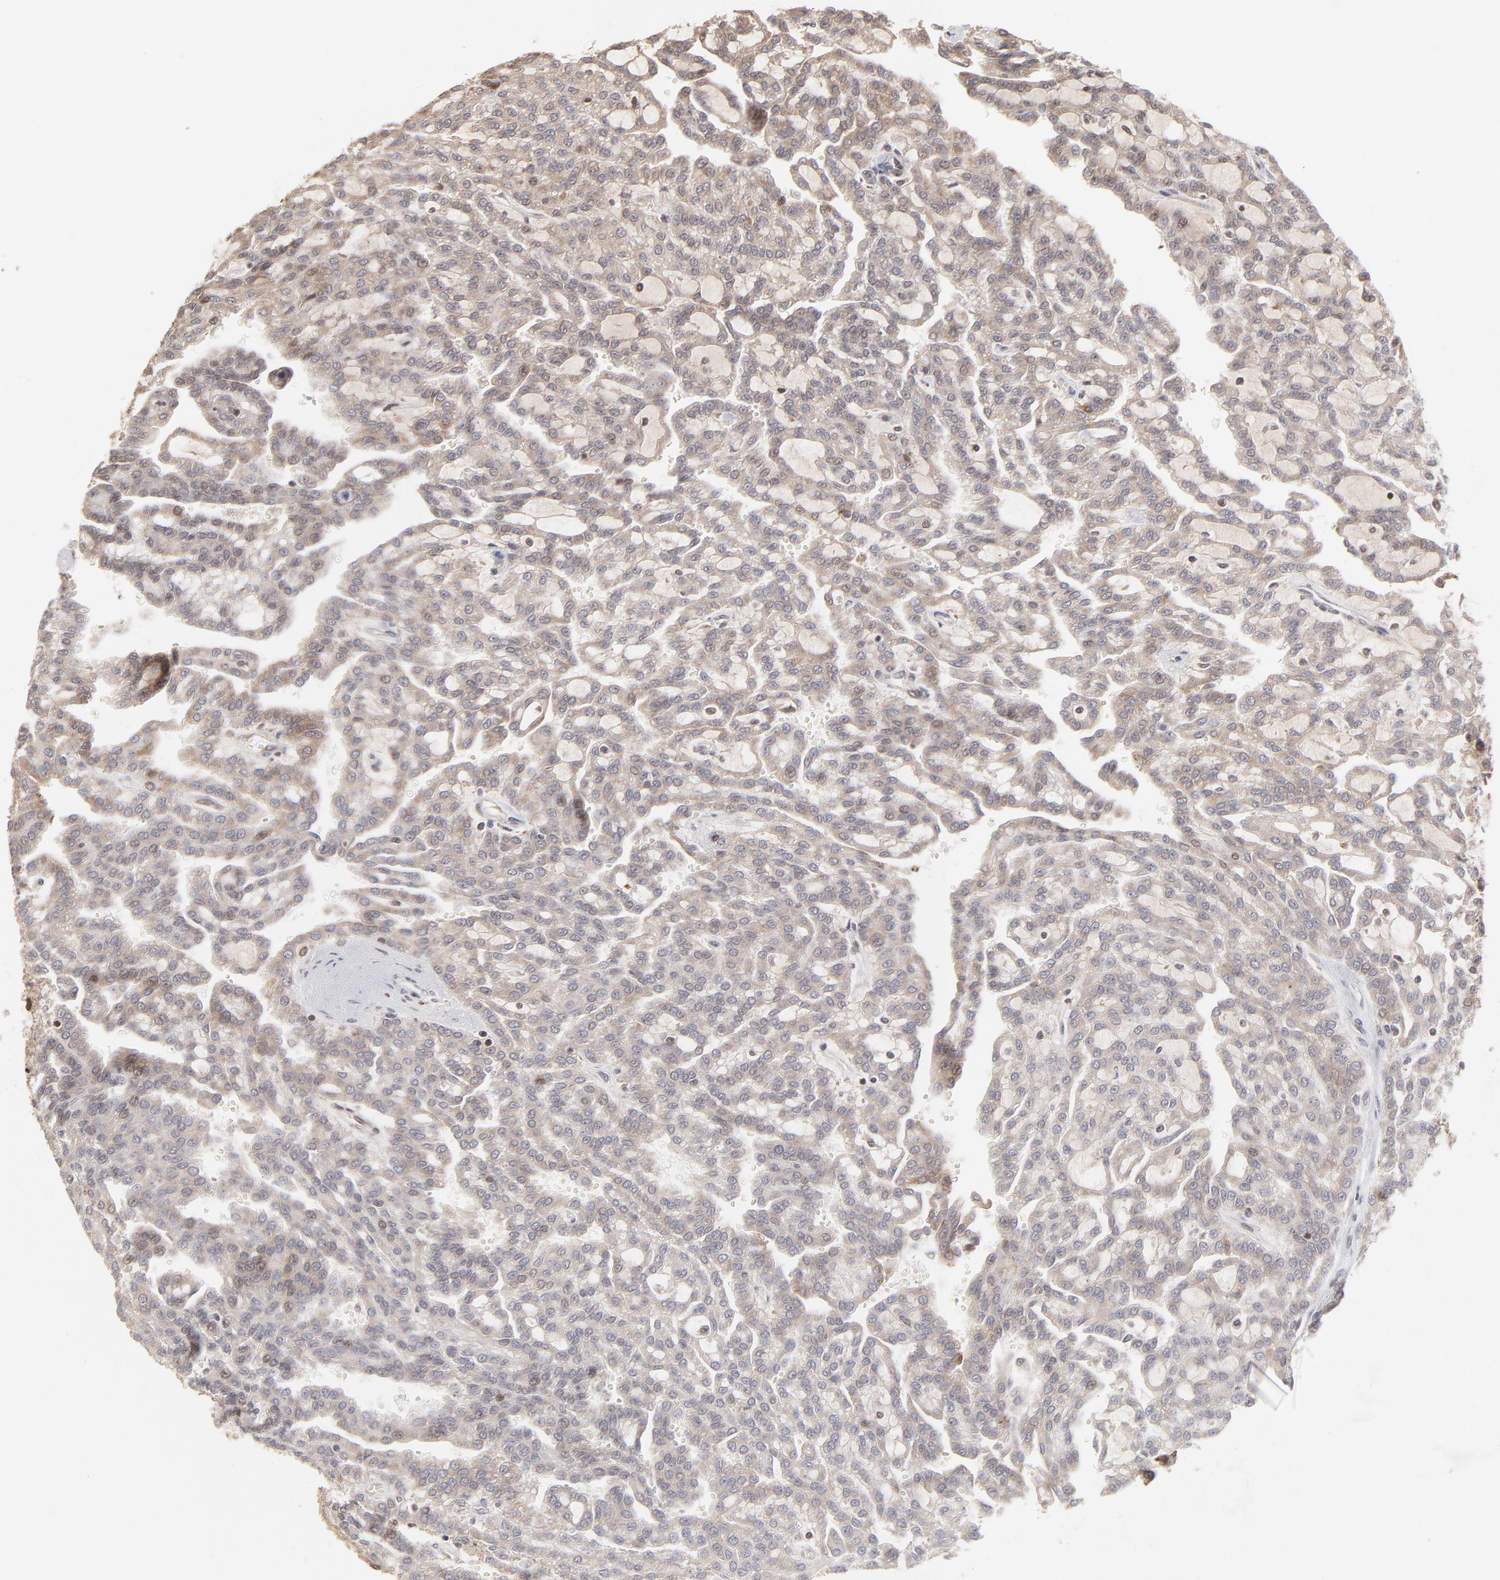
{"staining": {"intensity": "weak", "quantity": "25%-75%", "location": "cytoplasmic/membranous"}, "tissue": "renal cancer", "cell_type": "Tumor cells", "image_type": "cancer", "snomed": [{"axis": "morphology", "description": "Adenocarcinoma, NOS"}, {"axis": "topography", "description": "Kidney"}], "caption": "High-magnification brightfield microscopy of renal cancer (adenocarcinoma) stained with DAB (brown) and counterstained with hematoxylin (blue). tumor cells exhibit weak cytoplasmic/membranous positivity is identified in about25%-75% of cells.", "gene": "ARIH1", "patient": {"sex": "male", "age": 63}}